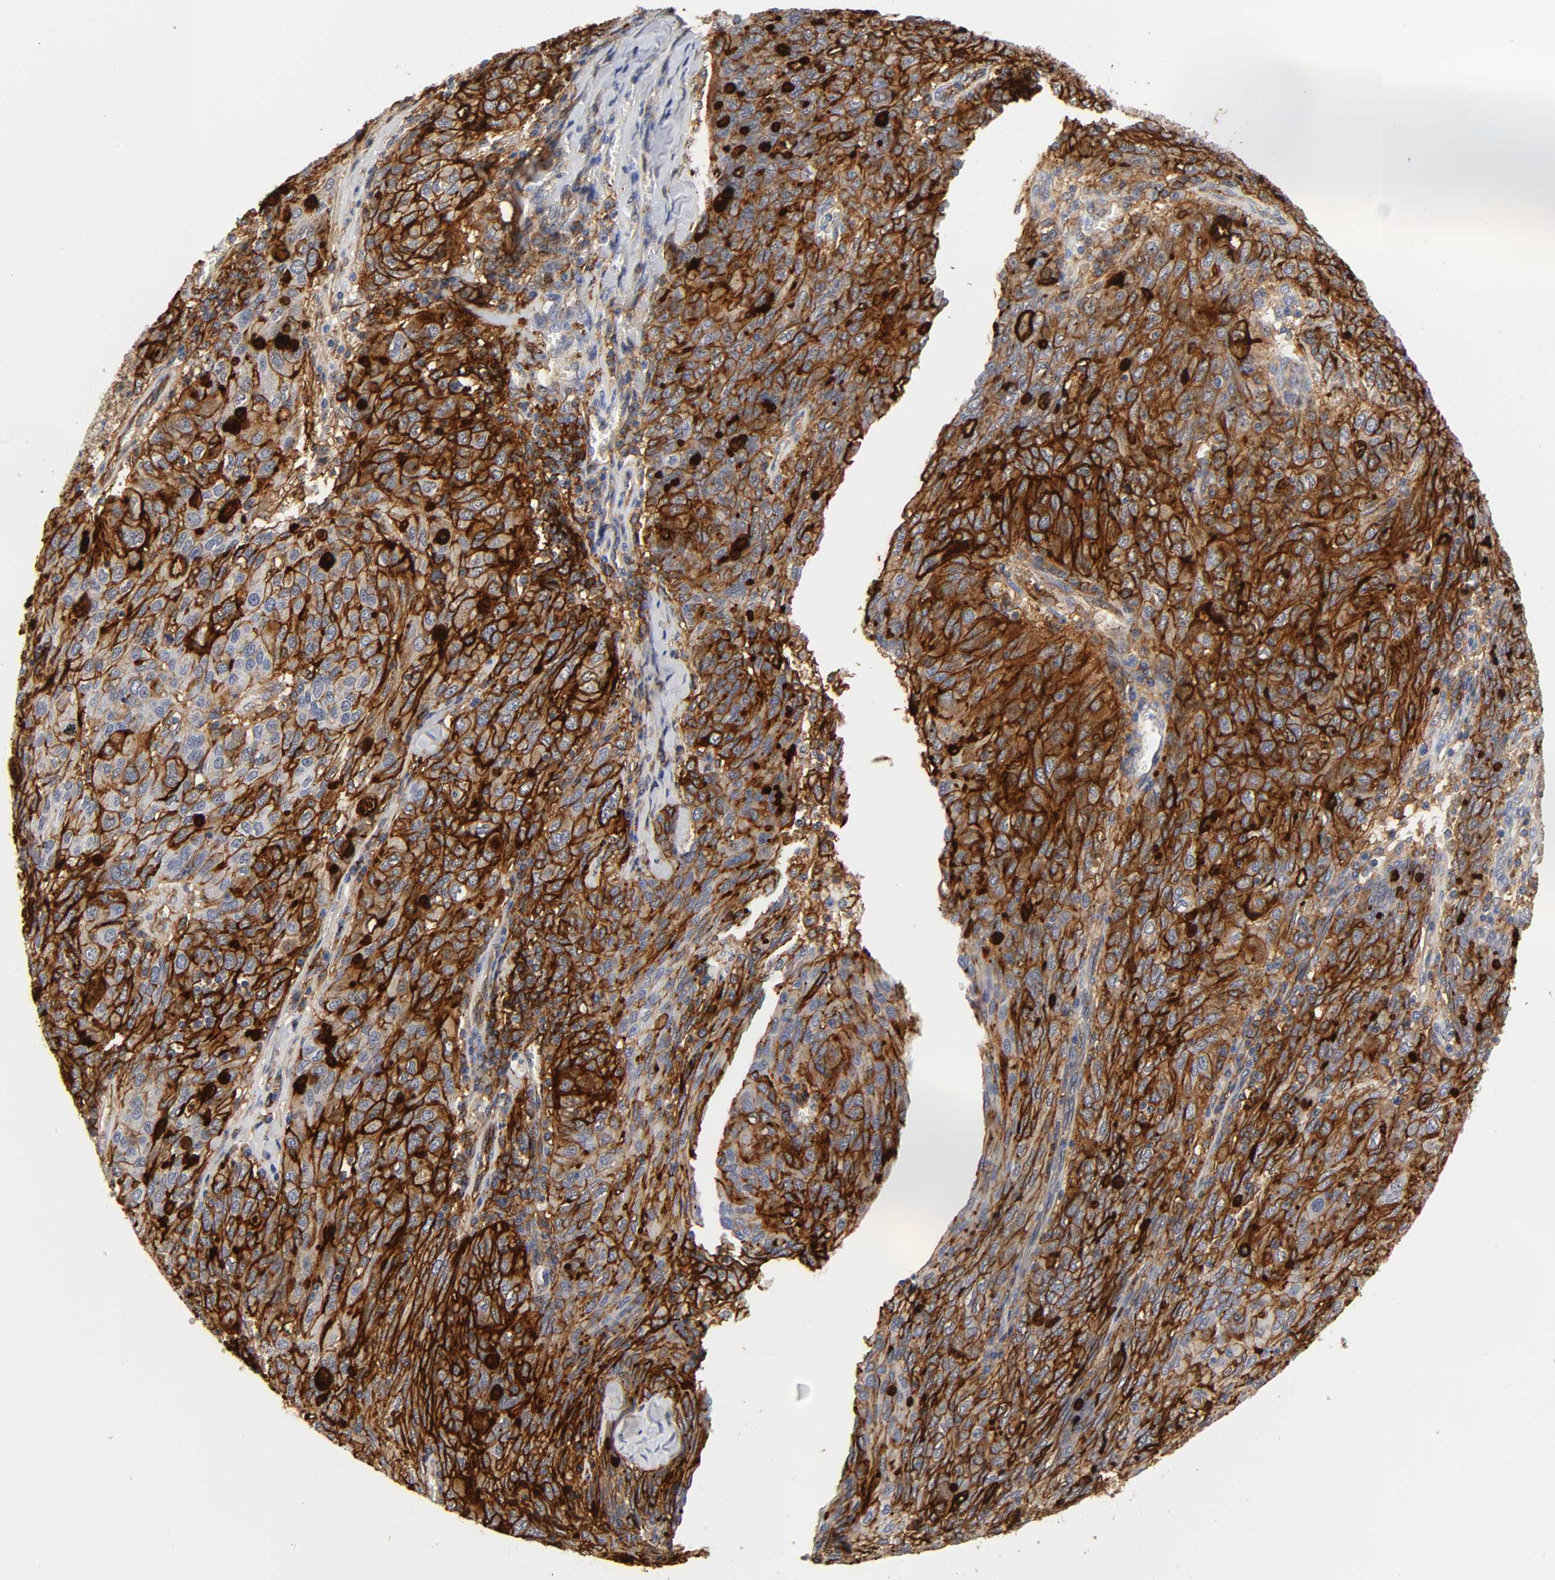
{"staining": {"intensity": "strong", "quantity": ">75%", "location": "cytoplasmic/membranous"}, "tissue": "ovarian cancer", "cell_type": "Tumor cells", "image_type": "cancer", "snomed": [{"axis": "morphology", "description": "Carcinoma, endometroid"}, {"axis": "topography", "description": "Ovary"}], "caption": "Human ovarian endometroid carcinoma stained for a protein (brown) shows strong cytoplasmic/membranous positive positivity in approximately >75% of tumor cells.", "gene": "ICAM1", "patient": {"sex": "female", "age": 50}}